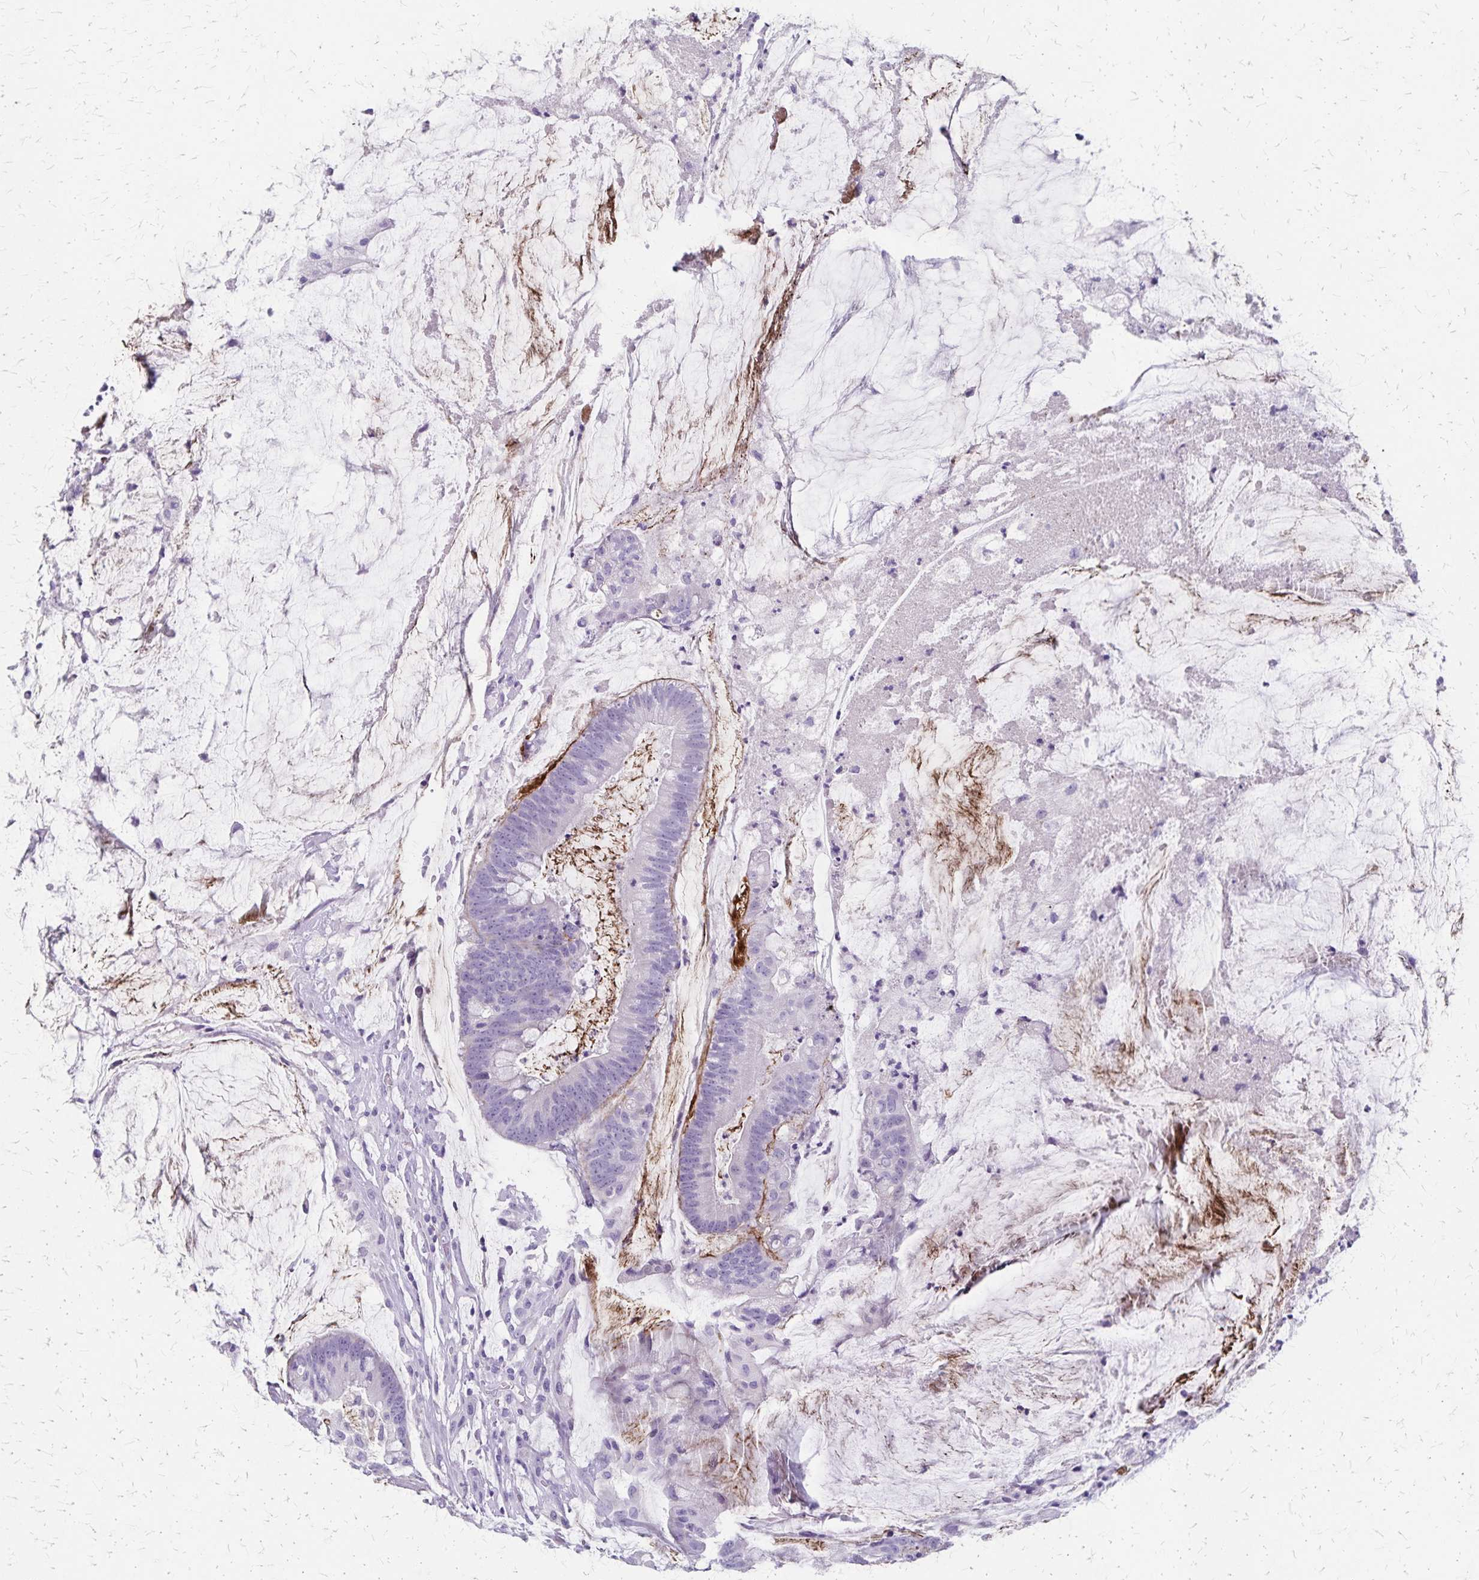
{"staining": {"intensity": "negative", "quantity": "none", "location": "none"}, "tissue": "colorectal cancer", "cell_type": "Tumor cells", "image_type": "cancer", "snomed": [{"axis": "morphology", "description": "Adenocarcinoma, NOS"}, {"axis": "topography", "description": "Colon"}], "caption": "Colorectal cancer (adenocarcinoma) was stained to show a protein in brown. There is no significant expression in tumor cells. Brightfield microscopy of IHC stained with DAB (3,3'-diaminobenzidine) (brown) and hematoxylin (blue), captured at high magnification.", "gene": "RASL10B", "patient": {"sex": "male", "age": 62}}